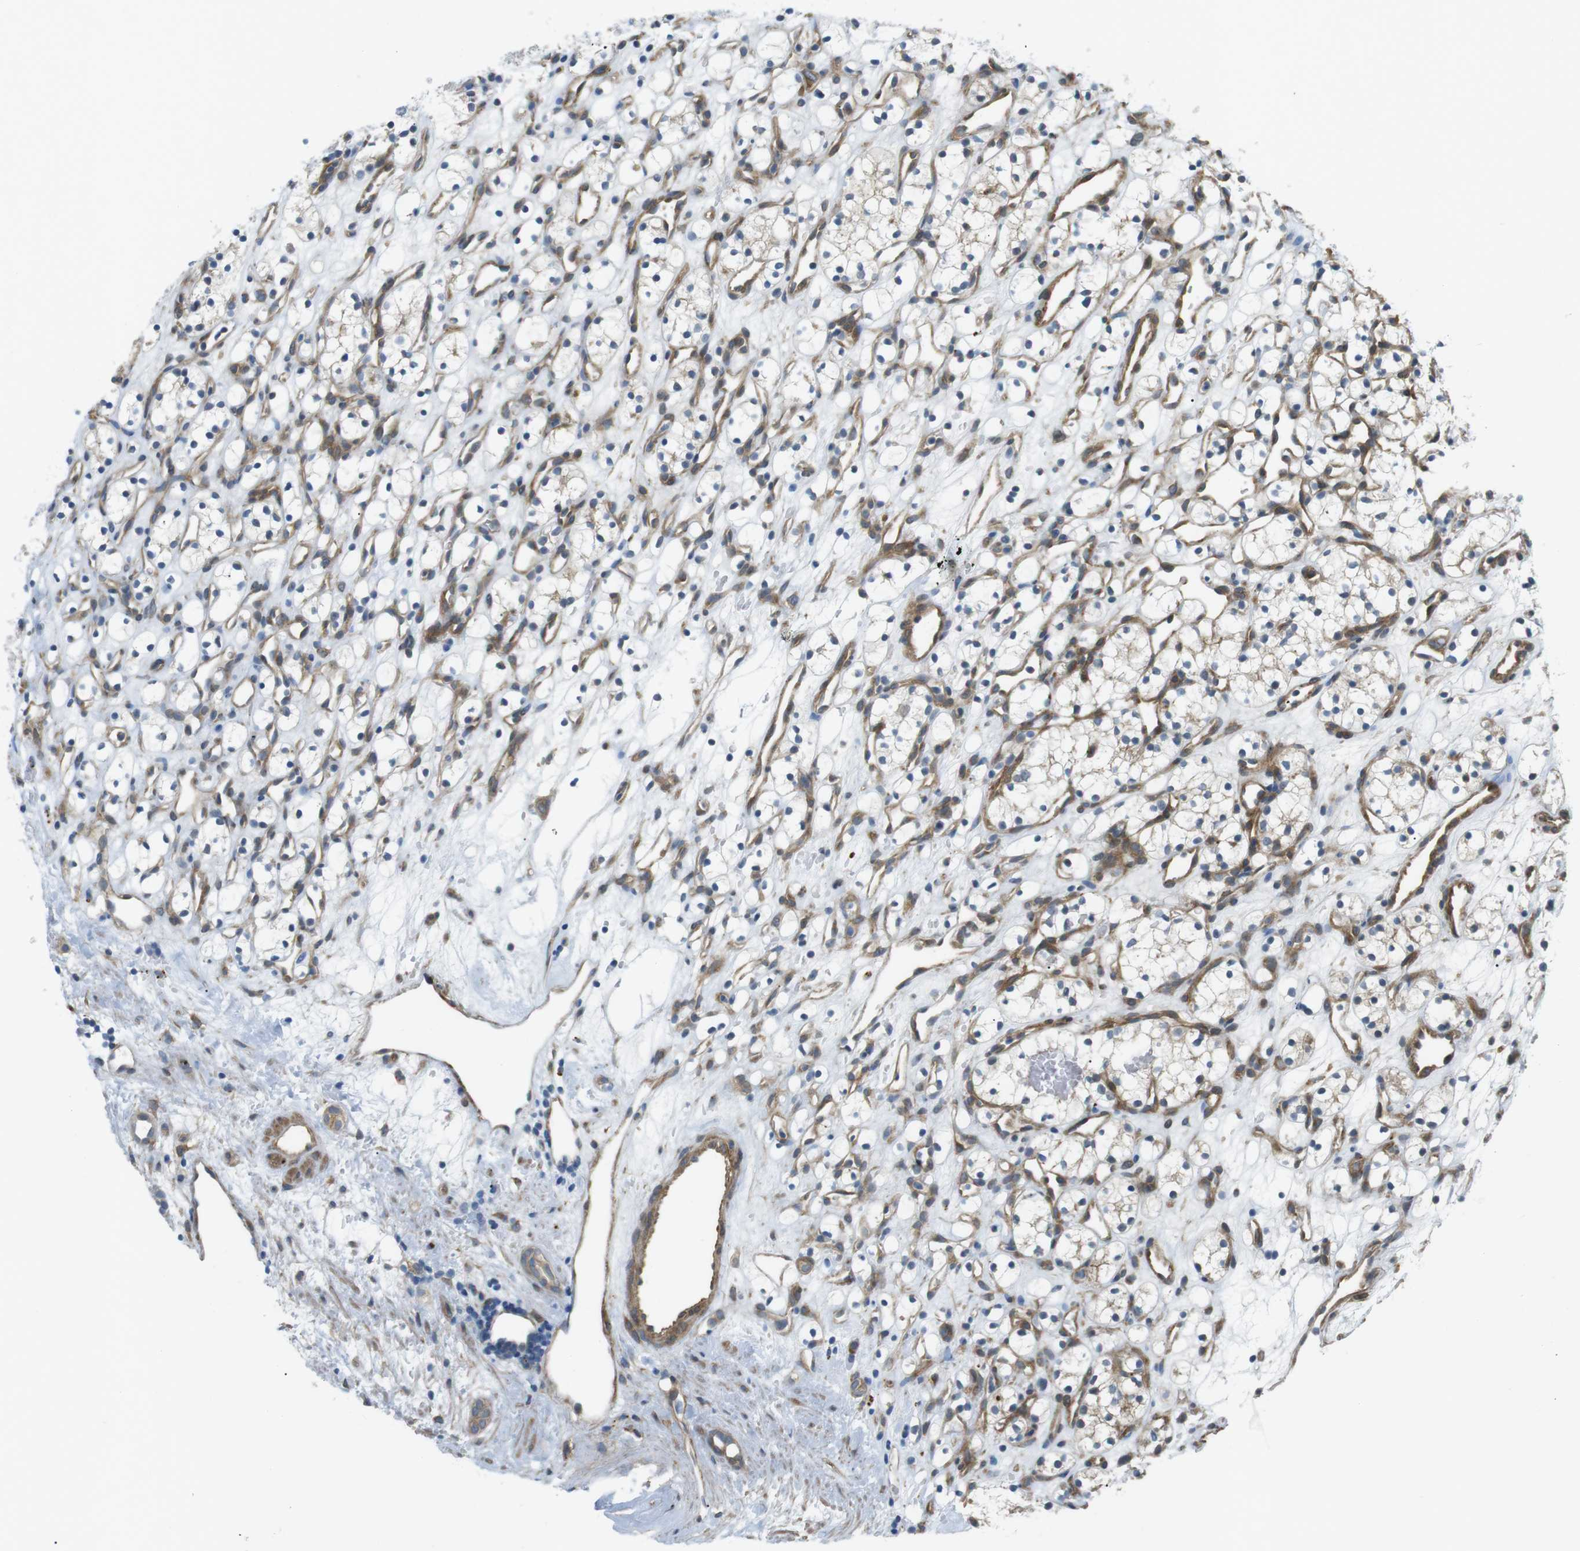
{"staining": {"intensity": "negative", "quantity": "none", "location": "none"}, "tissue": "renal cancer", "cell_type": "Tumor cells", "image_type": "cancer", "snomed": [{"axis": "morphology", "description": "Adenocarcinoma, NOS"}, {"axis": "topography", "description": "Kidney"}], "caption": "DAB (3,3'-diaminobenzidine) immunohistochemical staining of renal cancer (adenocarcinoma) demonstrates no significant positivity in tumor cells.", "gene": "KANK2", "patient": {"sex": "female", "age": 60}}